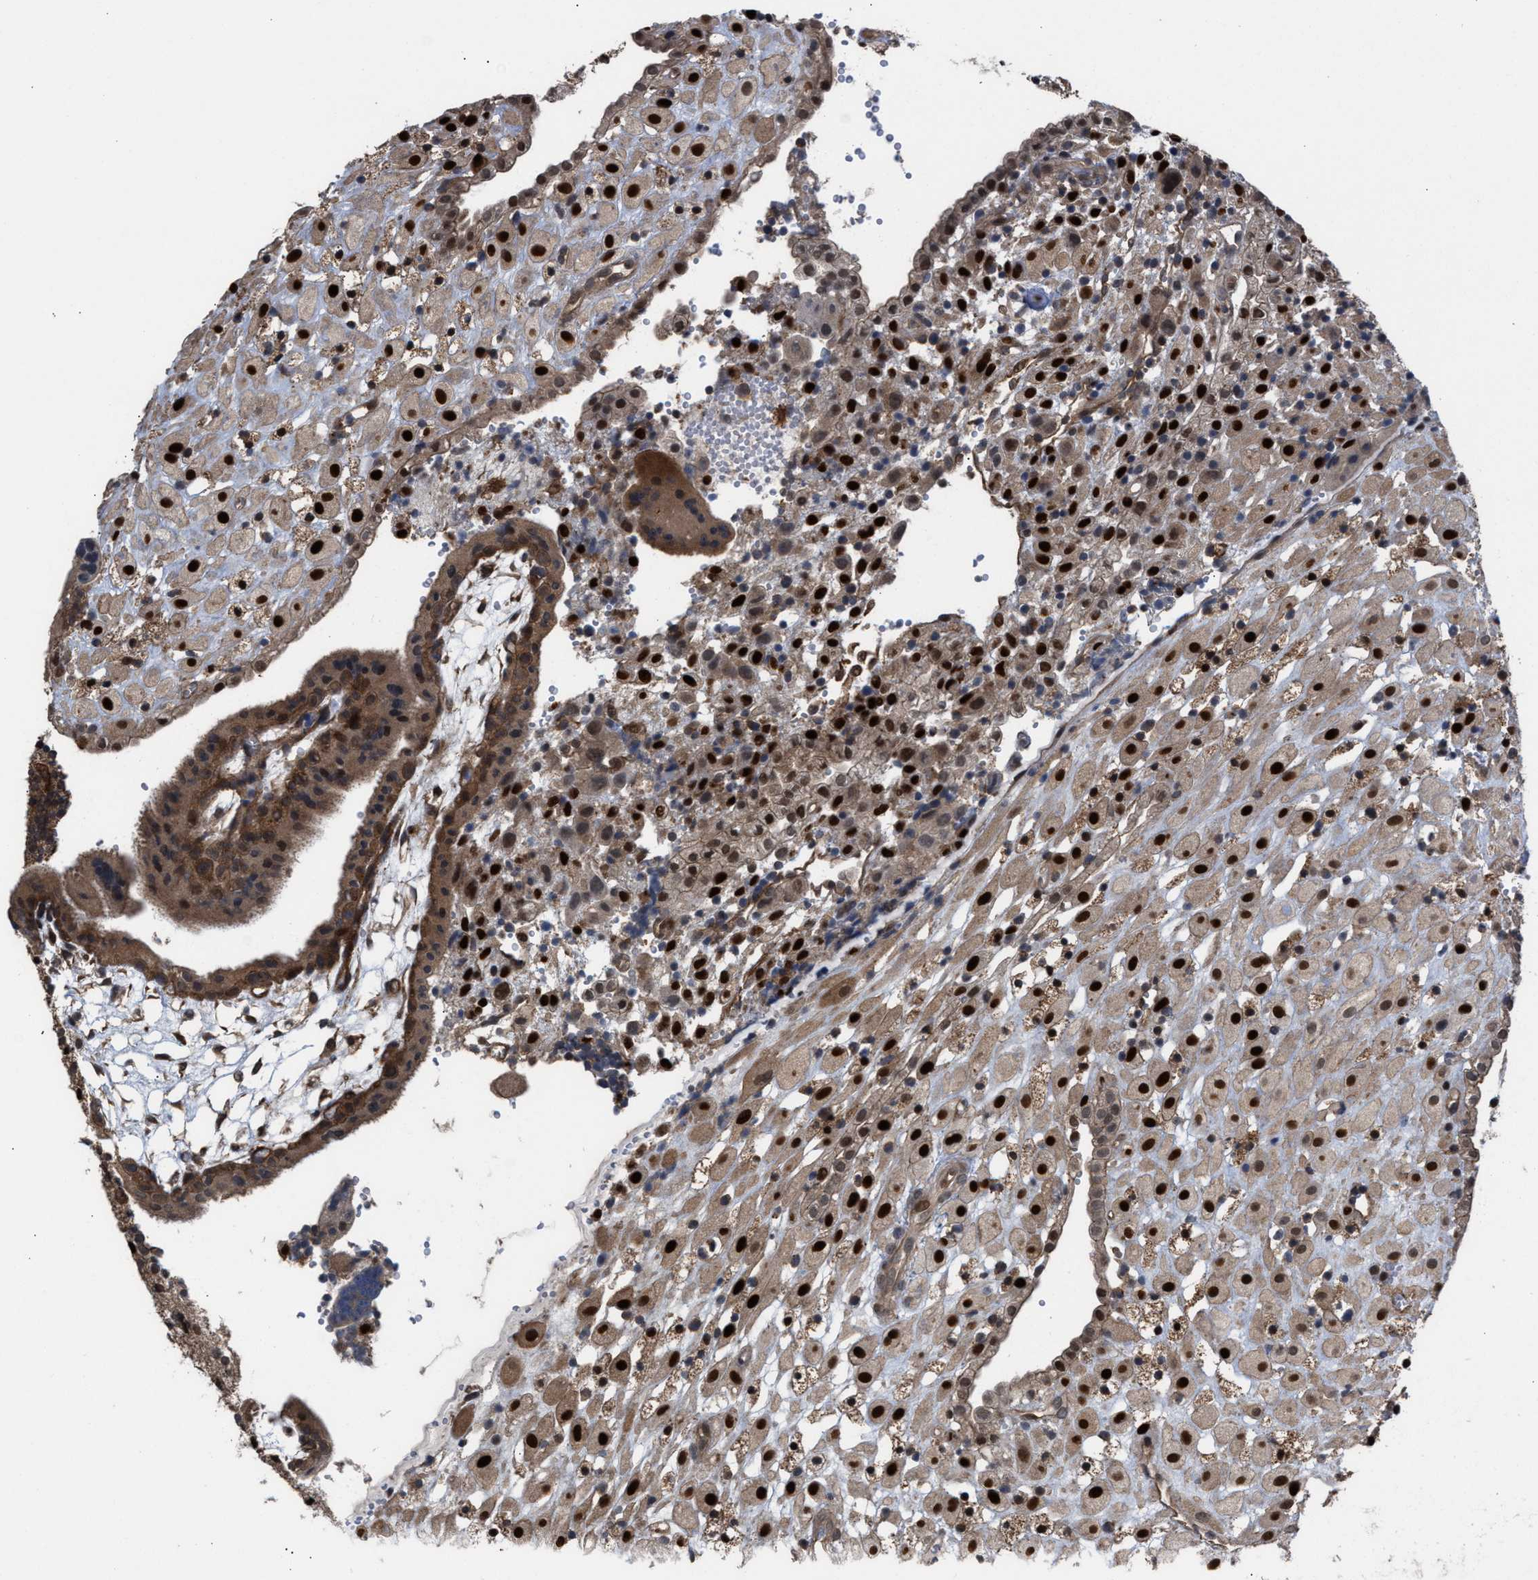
{"staining": {"intensity": "strong", "quantity": ">75%", "location": "cytoplasmic/membranous,nuclear"}, "tissue": "placenta", "cell_type": "Decidual cells", "image_type": "normal", "snomed": [{"axis": "morphology", "description": "Normal tissue, NOS"}, {"axis": "topography", "description": "Placenta"}], "caption": "DAB immunohistochemical staining of unremarkable human placenta reveals strong cytoplasmic/membranous,nuclear protein staining in about >75% of decidual cells. (IHC, brightfield microscopy, high magnification).", "gene": "TP53BP2", "patient": {"sex": "female", "age": 18}}